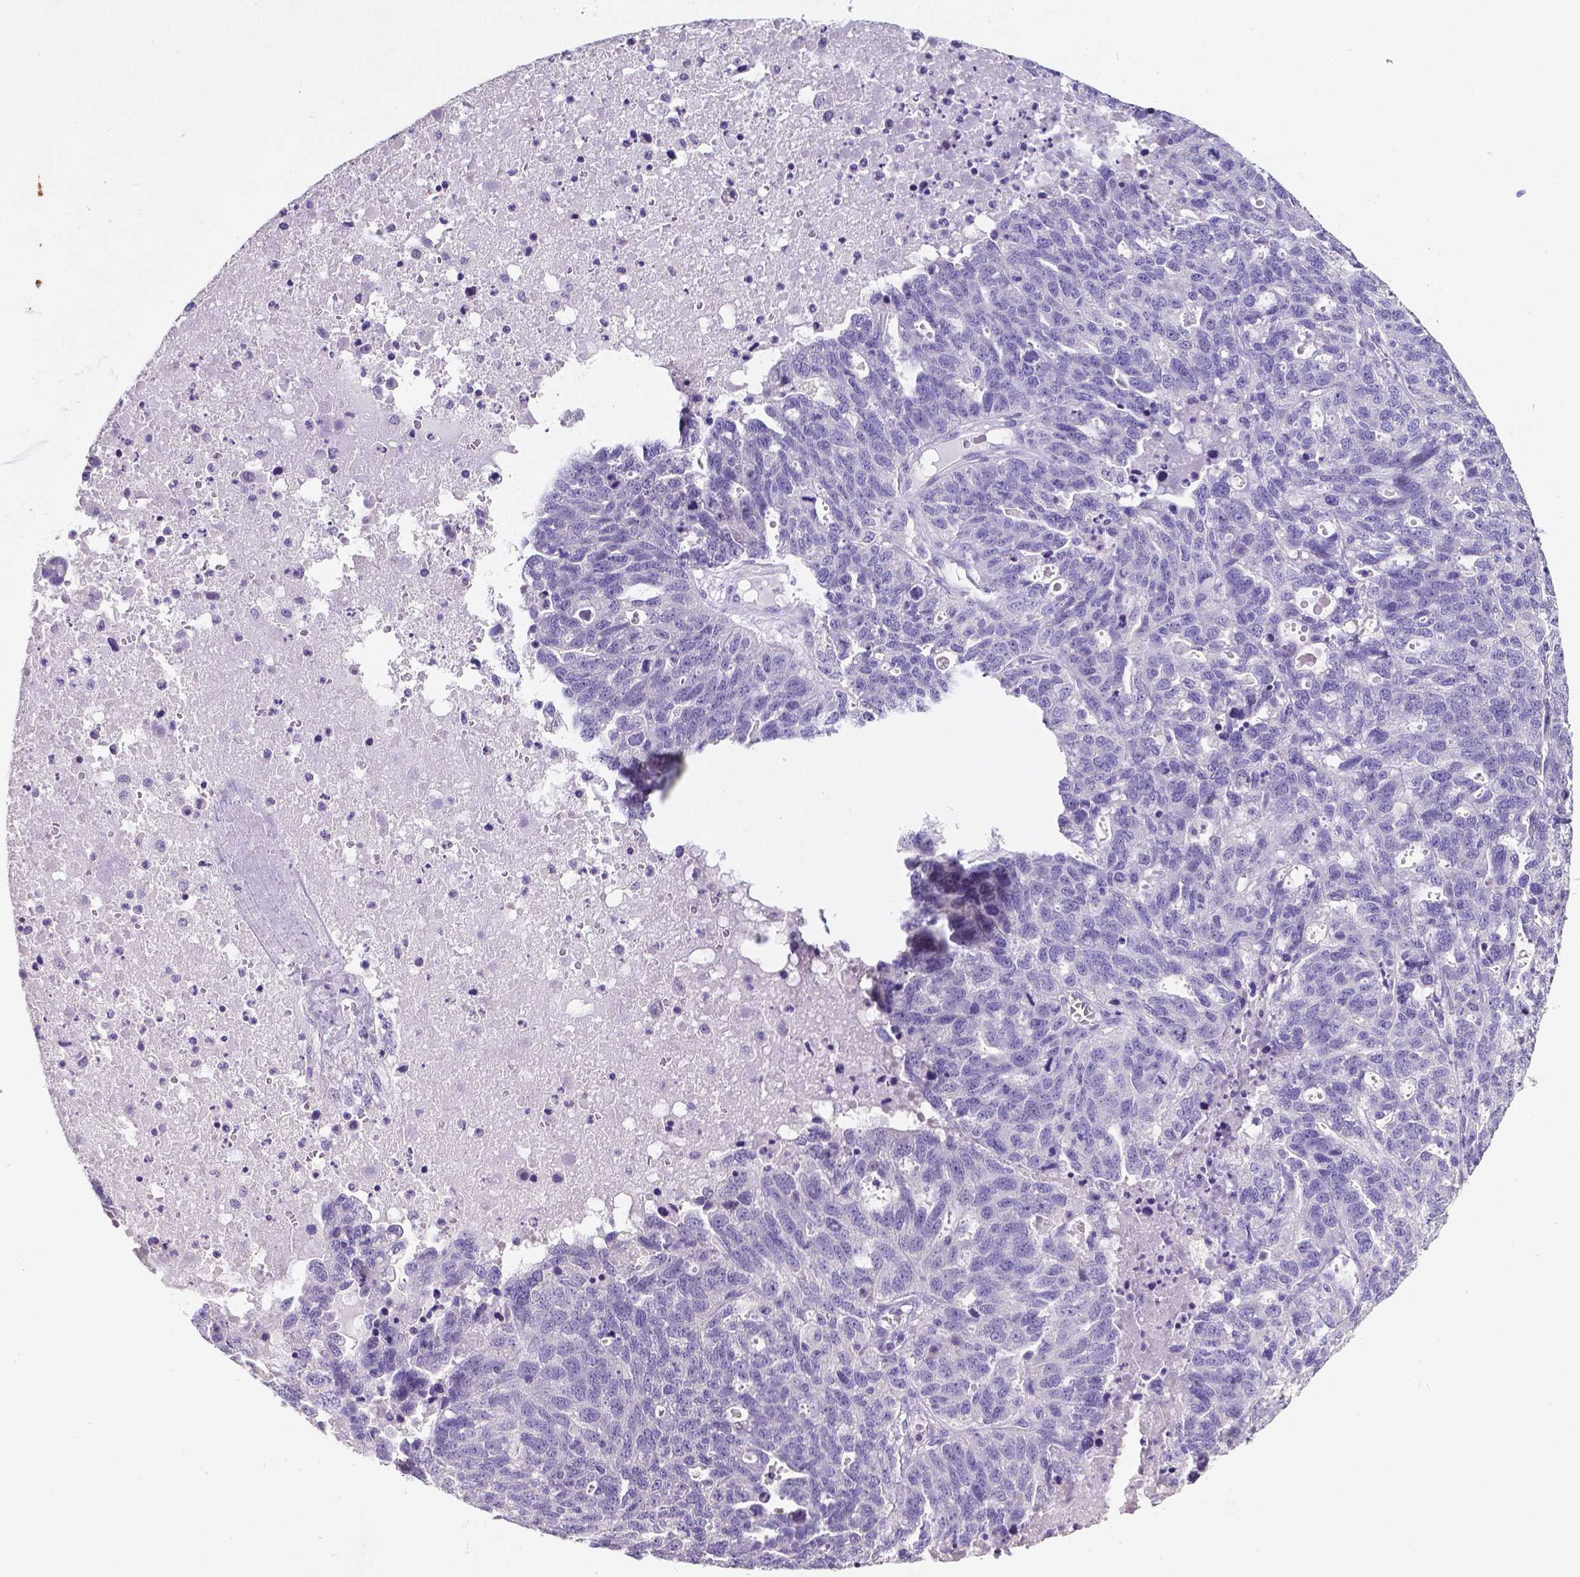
{"staining": {"intensity": "negative", "quantity": "none", "location": "none"}, "tissue": "ovarian cancer", "cell_type": "Tumor cells", "image_type": "cancer", "snomed": [{"axis": "morphology", "description": "Cystadenocarcinoma, serous, NOS"}, {"axis": "topography", "description": "Ovary"}], "caption": "Immunohistochemistry (IHC) histopathology image of ovarian serous cystadenocarcinoma stained for a protein (brown), which demonstrates no expression in tumor cells.", "gene": "SATB2", "patient": {"sex": "female", "age": 71}}